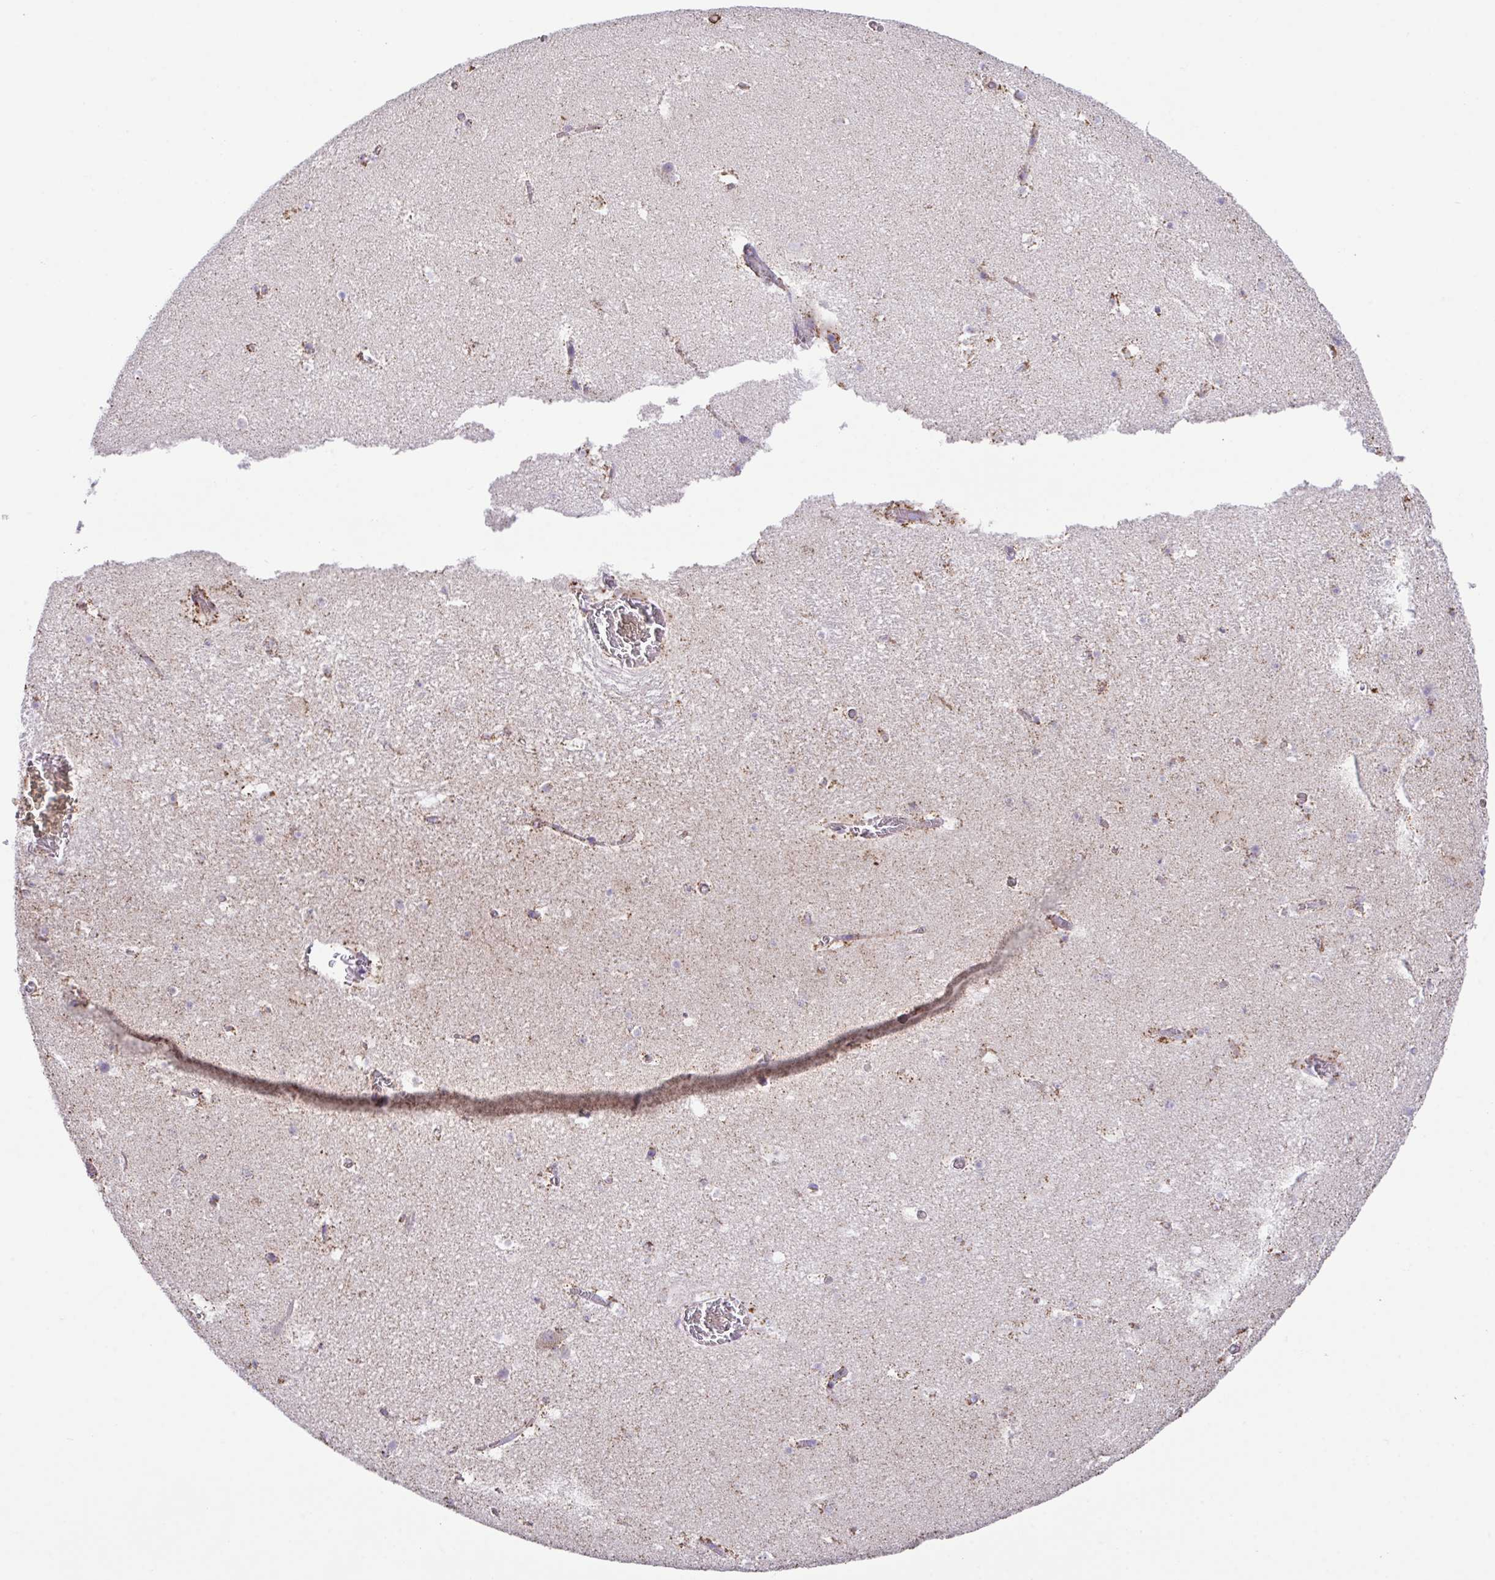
{"staining": {"intensity": "negative", "quantity": "none", "location": "none"}, "tissue": "hippocampus", "cell_type": "Glial cells", "image_type": "normal", "snomed": [{"axis": "morphology", "description": "Normal tissue, NOS"}, {"axis": "topography", "description": "Hippocampus"}], "caption": "Human hippocampus stained for a protein using IHC demonstrates no expression in glial cells.", "gene": "PCMTD2", "patient": {"sex": "female", "age": 42}}